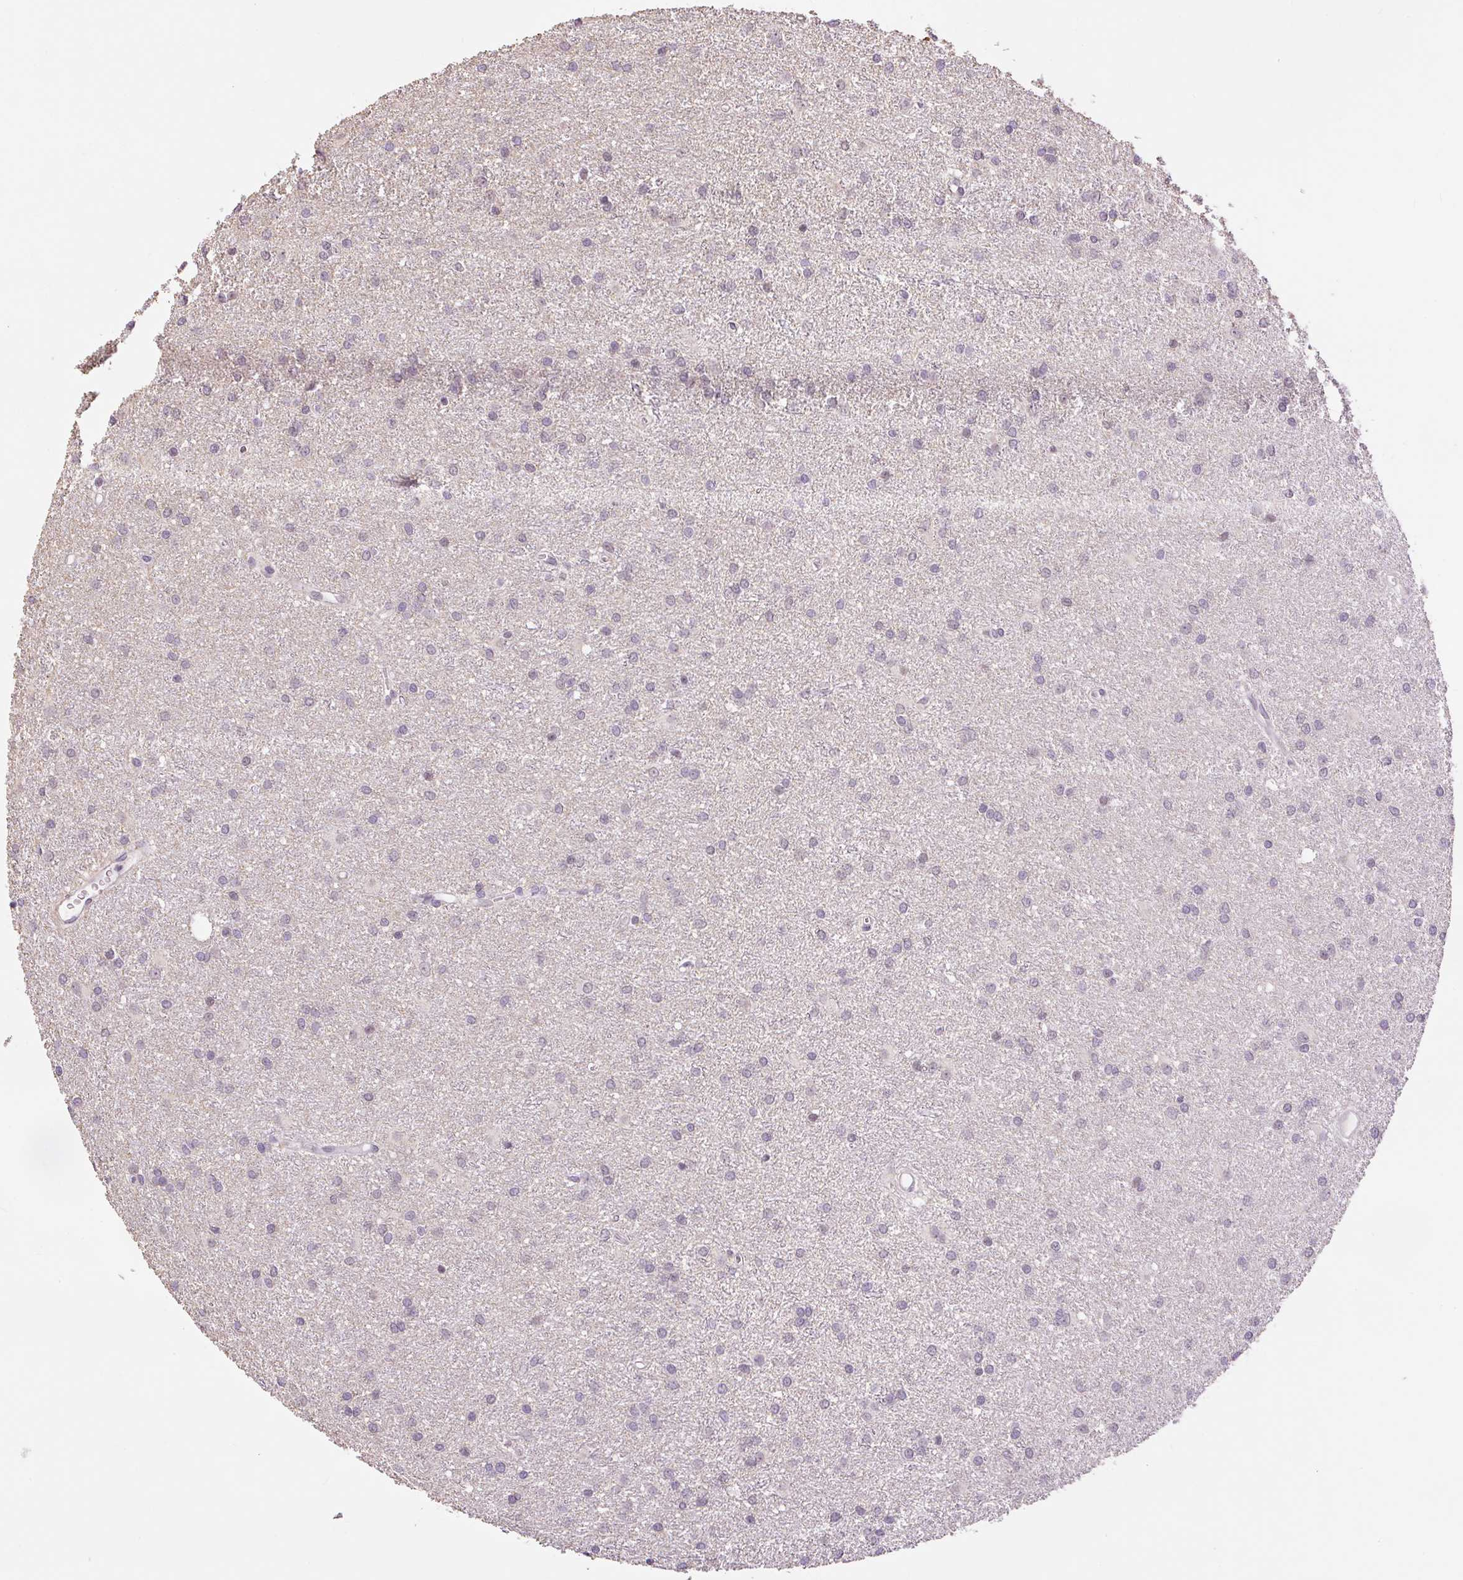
{"staining": {"intensity": "negative", "quantity": "none", "location": "none"}, "tissue": "glioma", "cell_type": "Tumor cells", "image_type": "cancer", "snomed": [{"axis": "morphology", "description": "Glioma, malignant, High grade"}, {"axis": "topography", "description": "Brain"}], "caption": "An IHC micrograph of high-grade glioma (malignant) is shown. There is no staining in tumor cells of high-grade glioma (malignant).", "gene": "RACGAP1", "patient": {"sex": "female", "age": 50}}